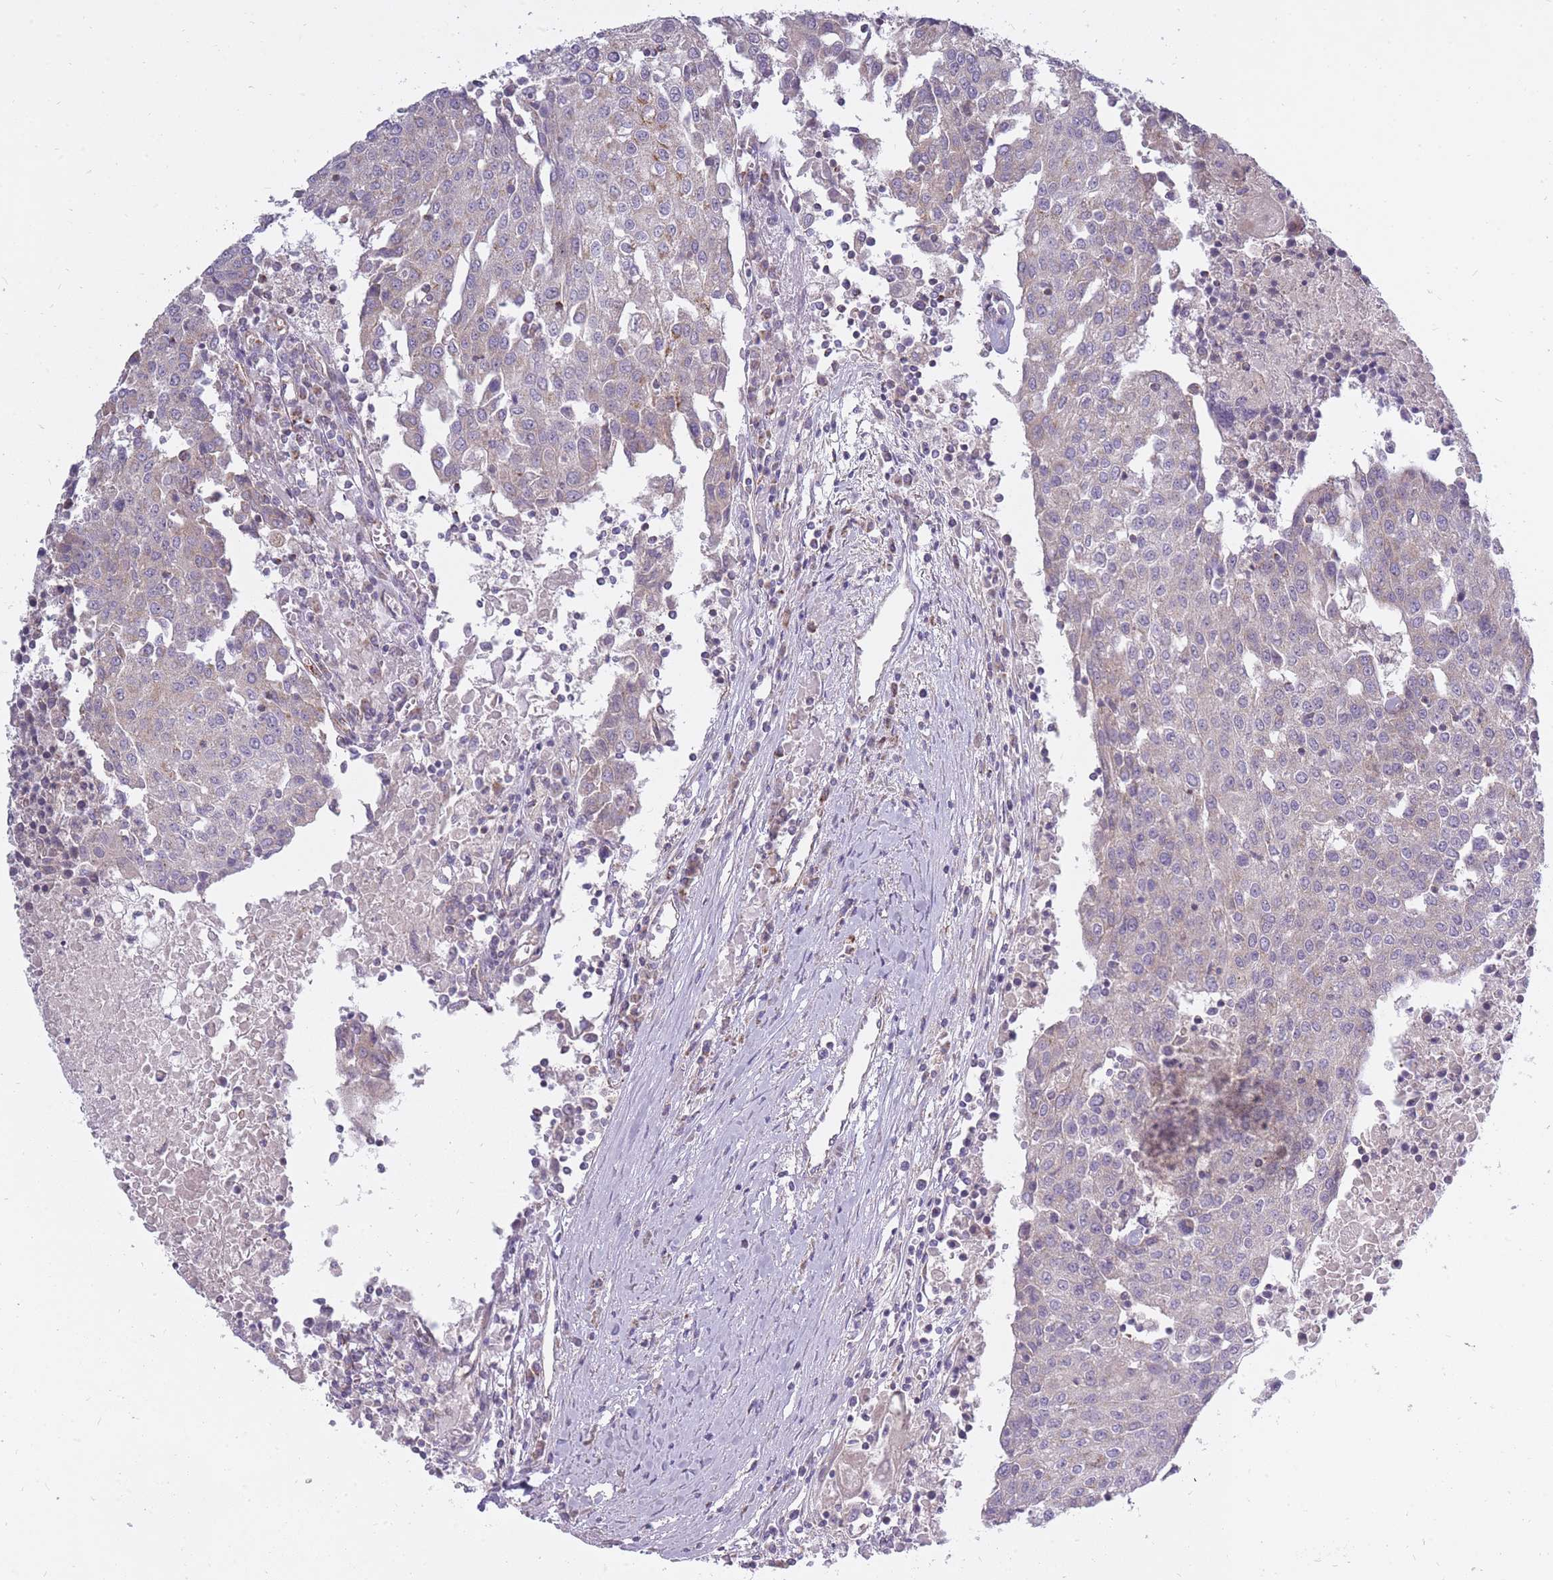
{"staining": {"intensity": "weak", "quantity": "<25%", "location": "cytoplasmic/membranous"}, "tissue": "urothelial cancer", "cell_type": "Tumor cells", "image_type": "cancer", "snomed": [{"axis": "morphology", "description": "Urothelial carcinoma, High grade"}, {"axis": "topography", "description": "Urinary bladder"}], "caption": "This is an immunohistochemistry micrograph of human high-grade urothelial carcinoma. There is no expression in tumor cells.", "gene": "ALKBH4", "patient": {"sex": "female", "age": 85}}